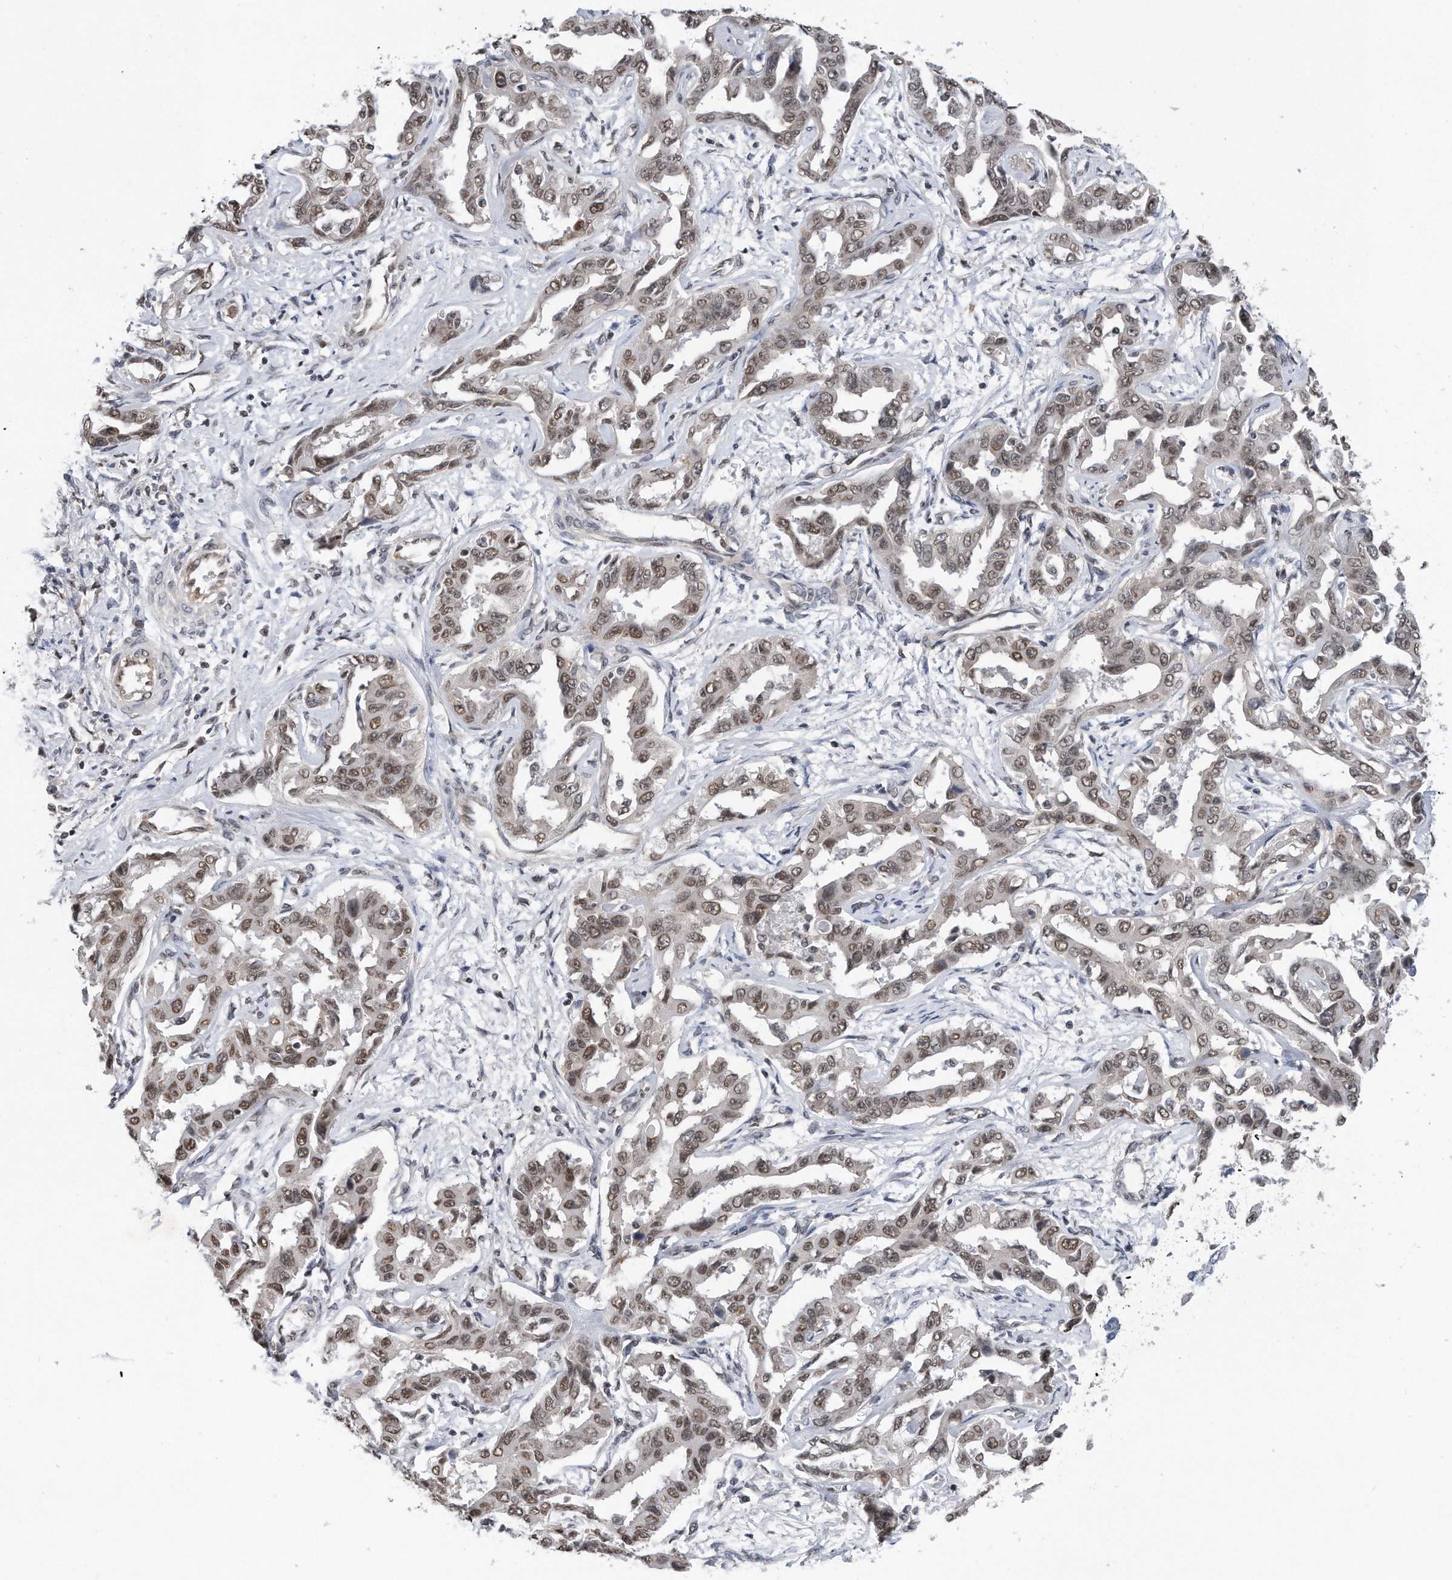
{"staining": {"intensity": "moderate", "quantity": ">75%", "location": "nuclear"}, "tissue": "liver cancer", "cell_type": "Tumor cells", "image_type": "cancer", "snomed": [{"axis": "morphology", "description": "Cholangiocarcinoma"}, {"axis": "topography", "description": "Liver"}], "caption": "A photomicrograph showing moderate nuclear staining in approximately >75% of tumor cells in liver cancer (cholangiocarcinoma), as visualized by brown immunohistochemical staining.", "gene": "TP53INP1", "patient": {"sex": "male", "age": 59}}